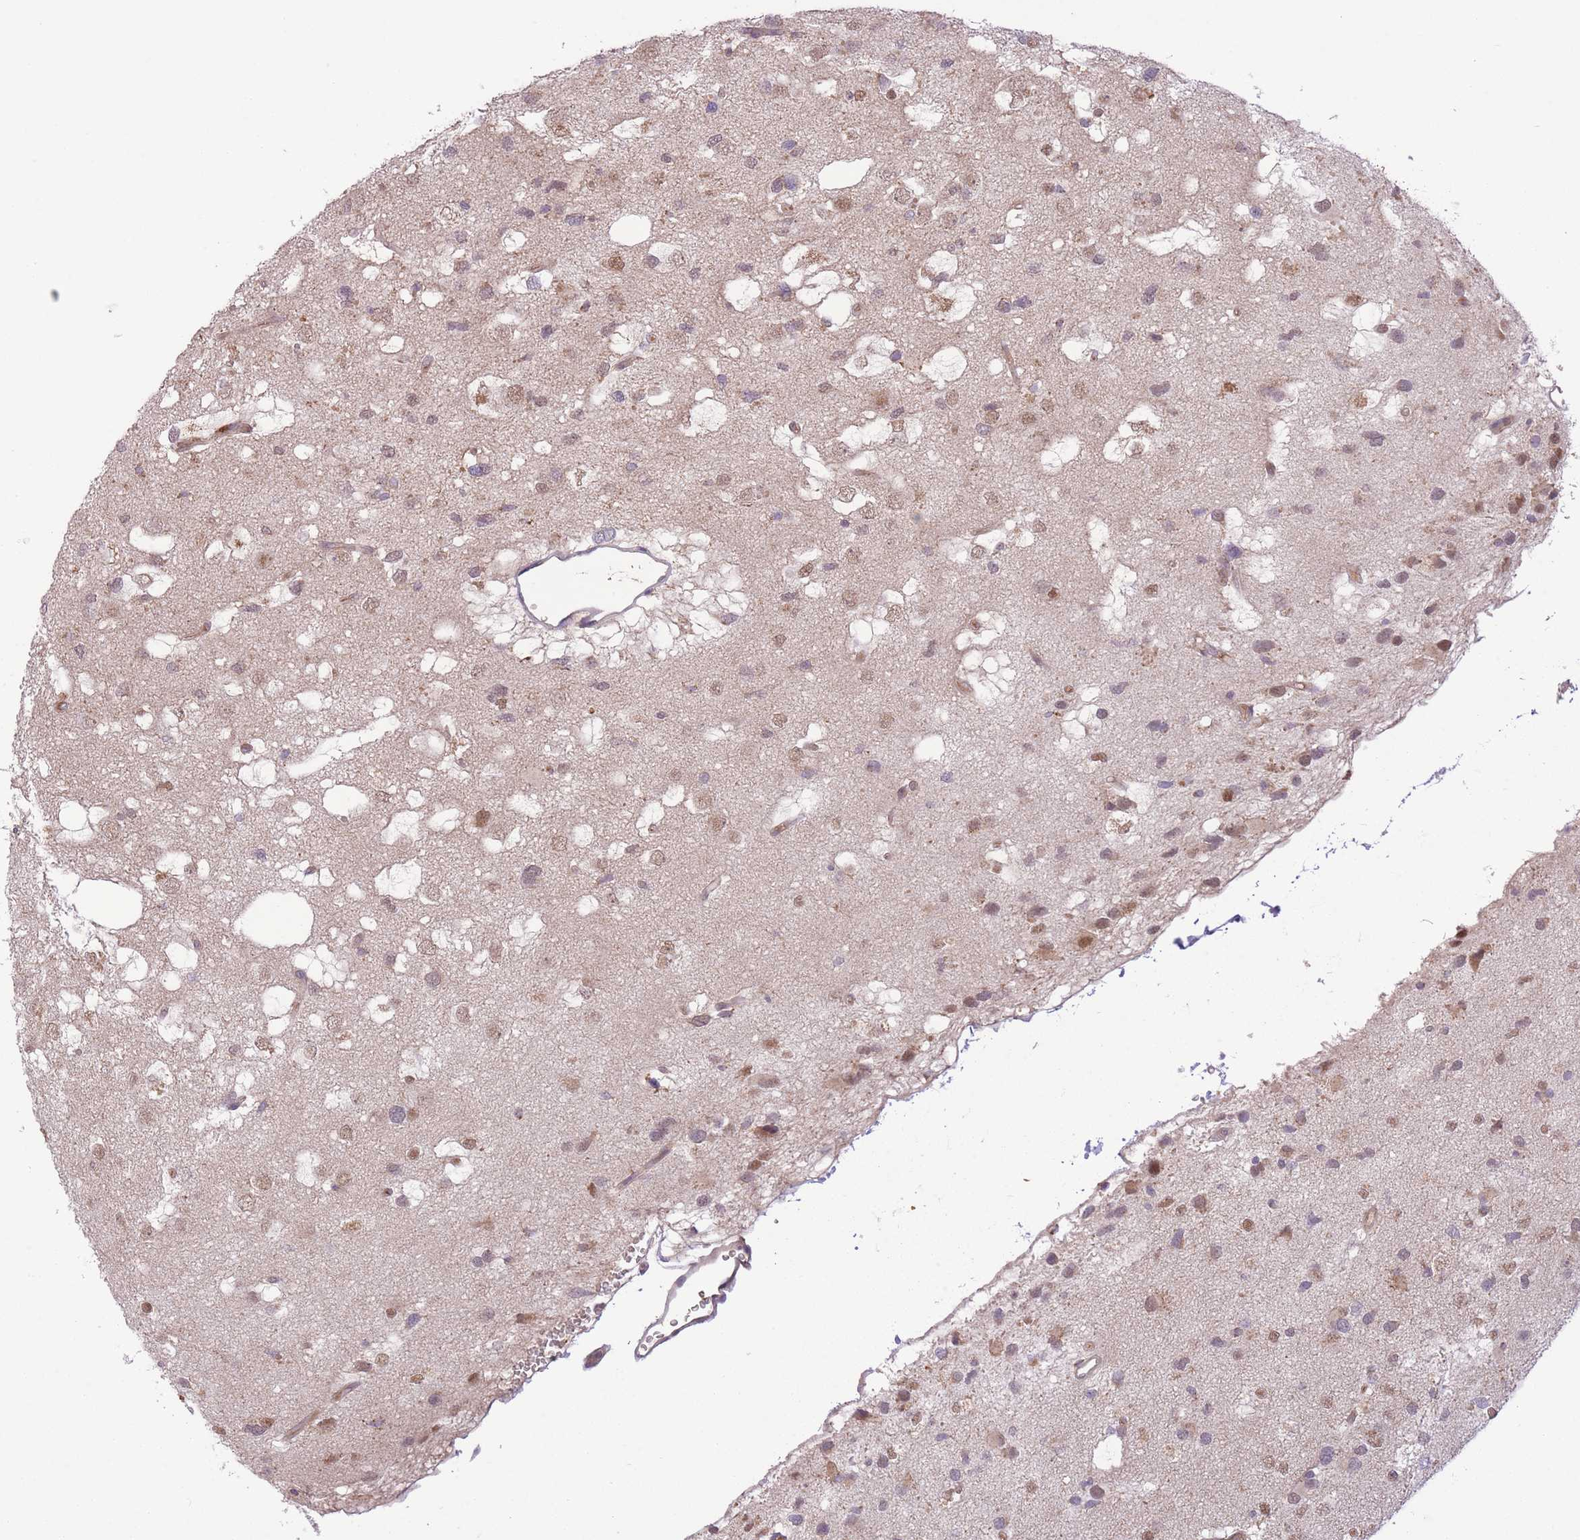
{"staining": {"intensity": "weak", "quantity": "25%-75%", "location": "cytoplasmic/membranous,nuclear"}, "tissue": "glioma", "cell_type": "Tumor cells", "image_type": "cancer", "snomed": [{"axis": "morphology", "description": "Glioma, malignant, High grade"}, {"axis": "topography", "description": "Brain"}], "caption": "The image exhibits immunohistochemical staining of malignant glioma (high-grade). There is weak cytoplasmic/membranous and nuclear staining is present in approximately 25%-75% of tumor cells.", "gene": "POLR3F", "patient": {"sex": "male", "age": 53}}